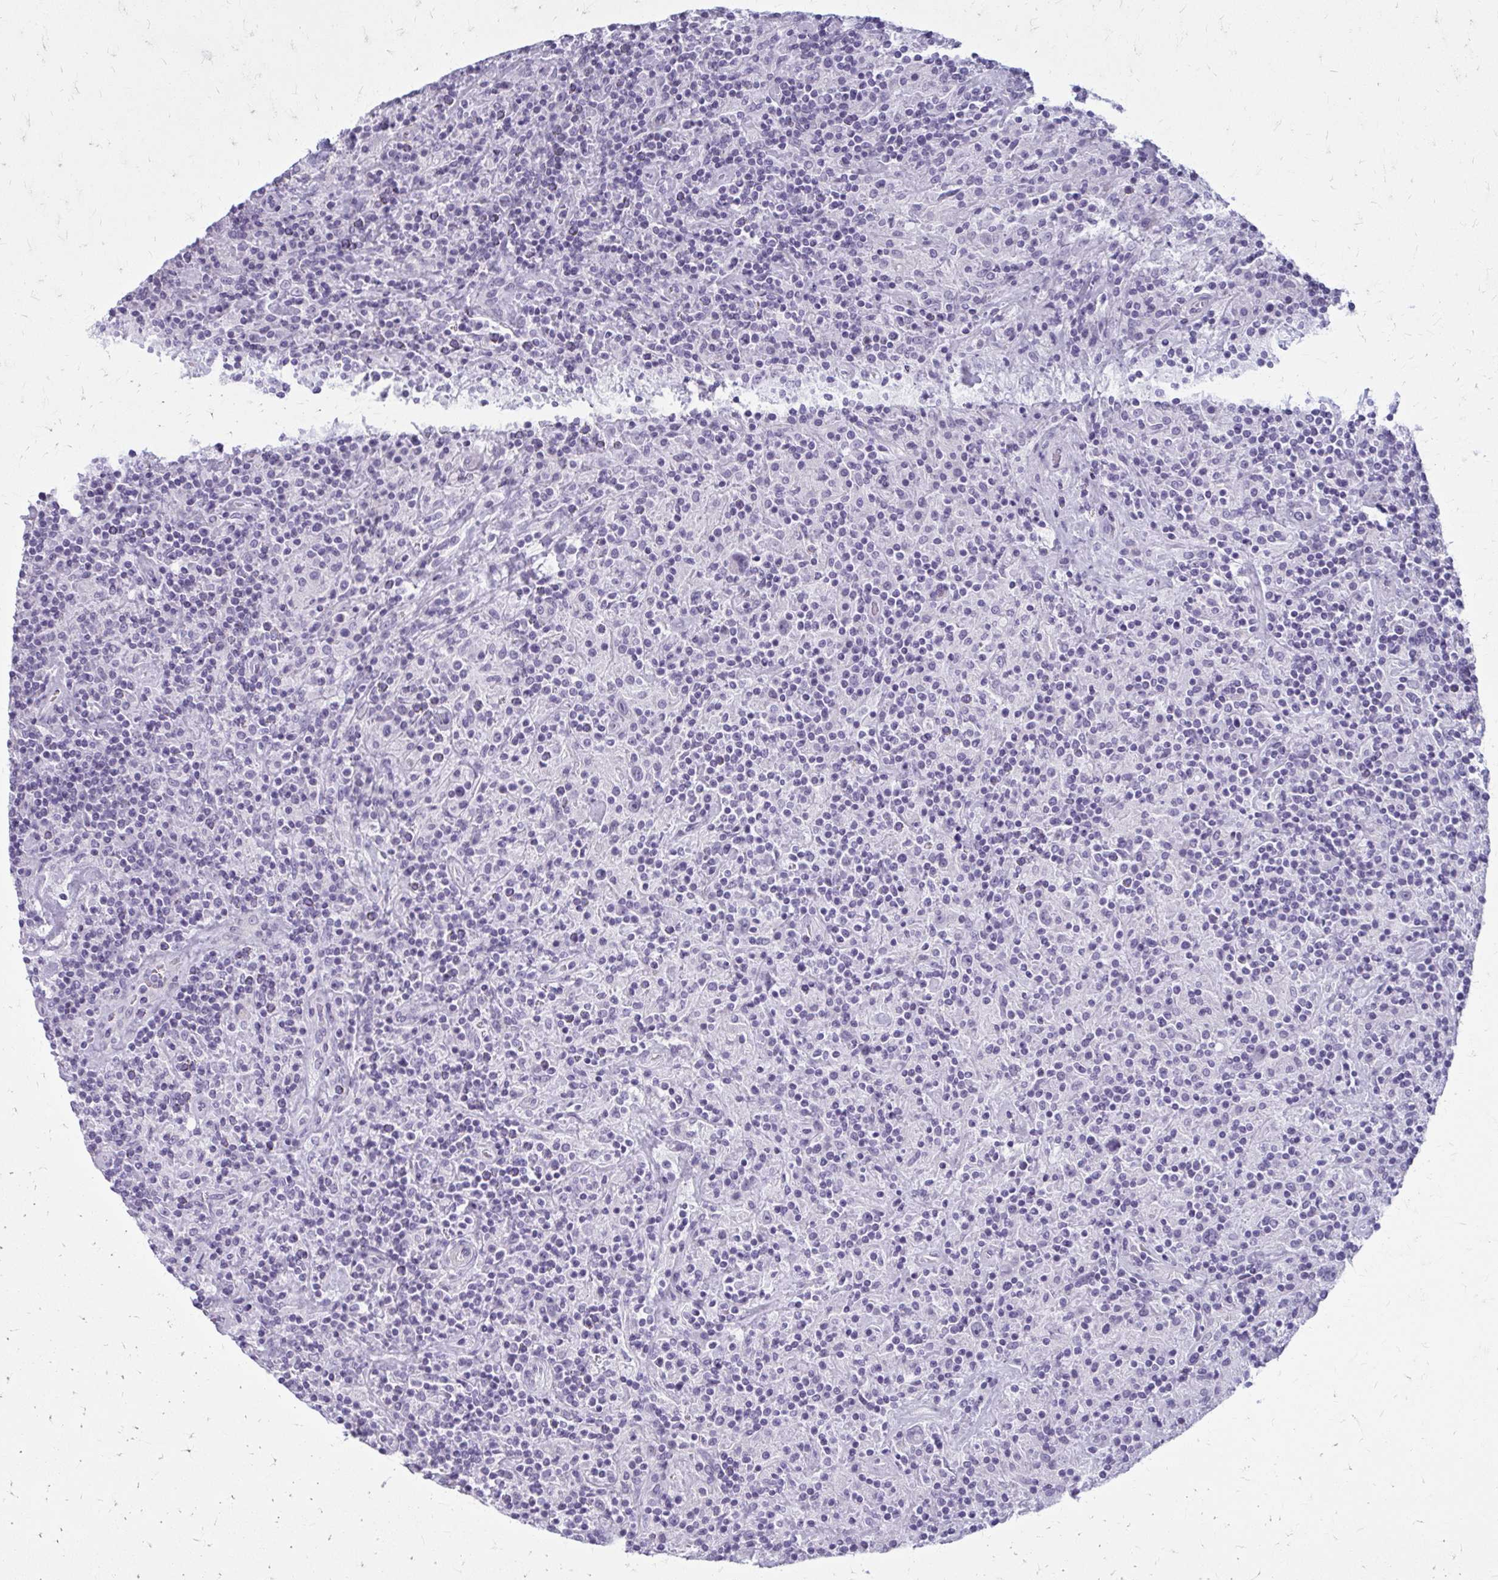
{"staining": {"intensity": "negative", "quantity": "none", "location": "none"}, "tissue": "lymphoma", "cell_type": "Tumor cells", "image_type": "cancer", "snomed": [{"axis": "morphology", "description": "Hodgkin's disease, NOS"}, {"axis": "topography", "description": "Lymph node"}], "caption": "Hodgkin's disease was stained to show a protein in brown. There is no significant staining in tumor cells. (DAB (3,3'-diaminobenzidine) IHC with hematoxylin counter stain).", "gene": "CASQ2", "patient": {"sex": "male", "age": 70}}